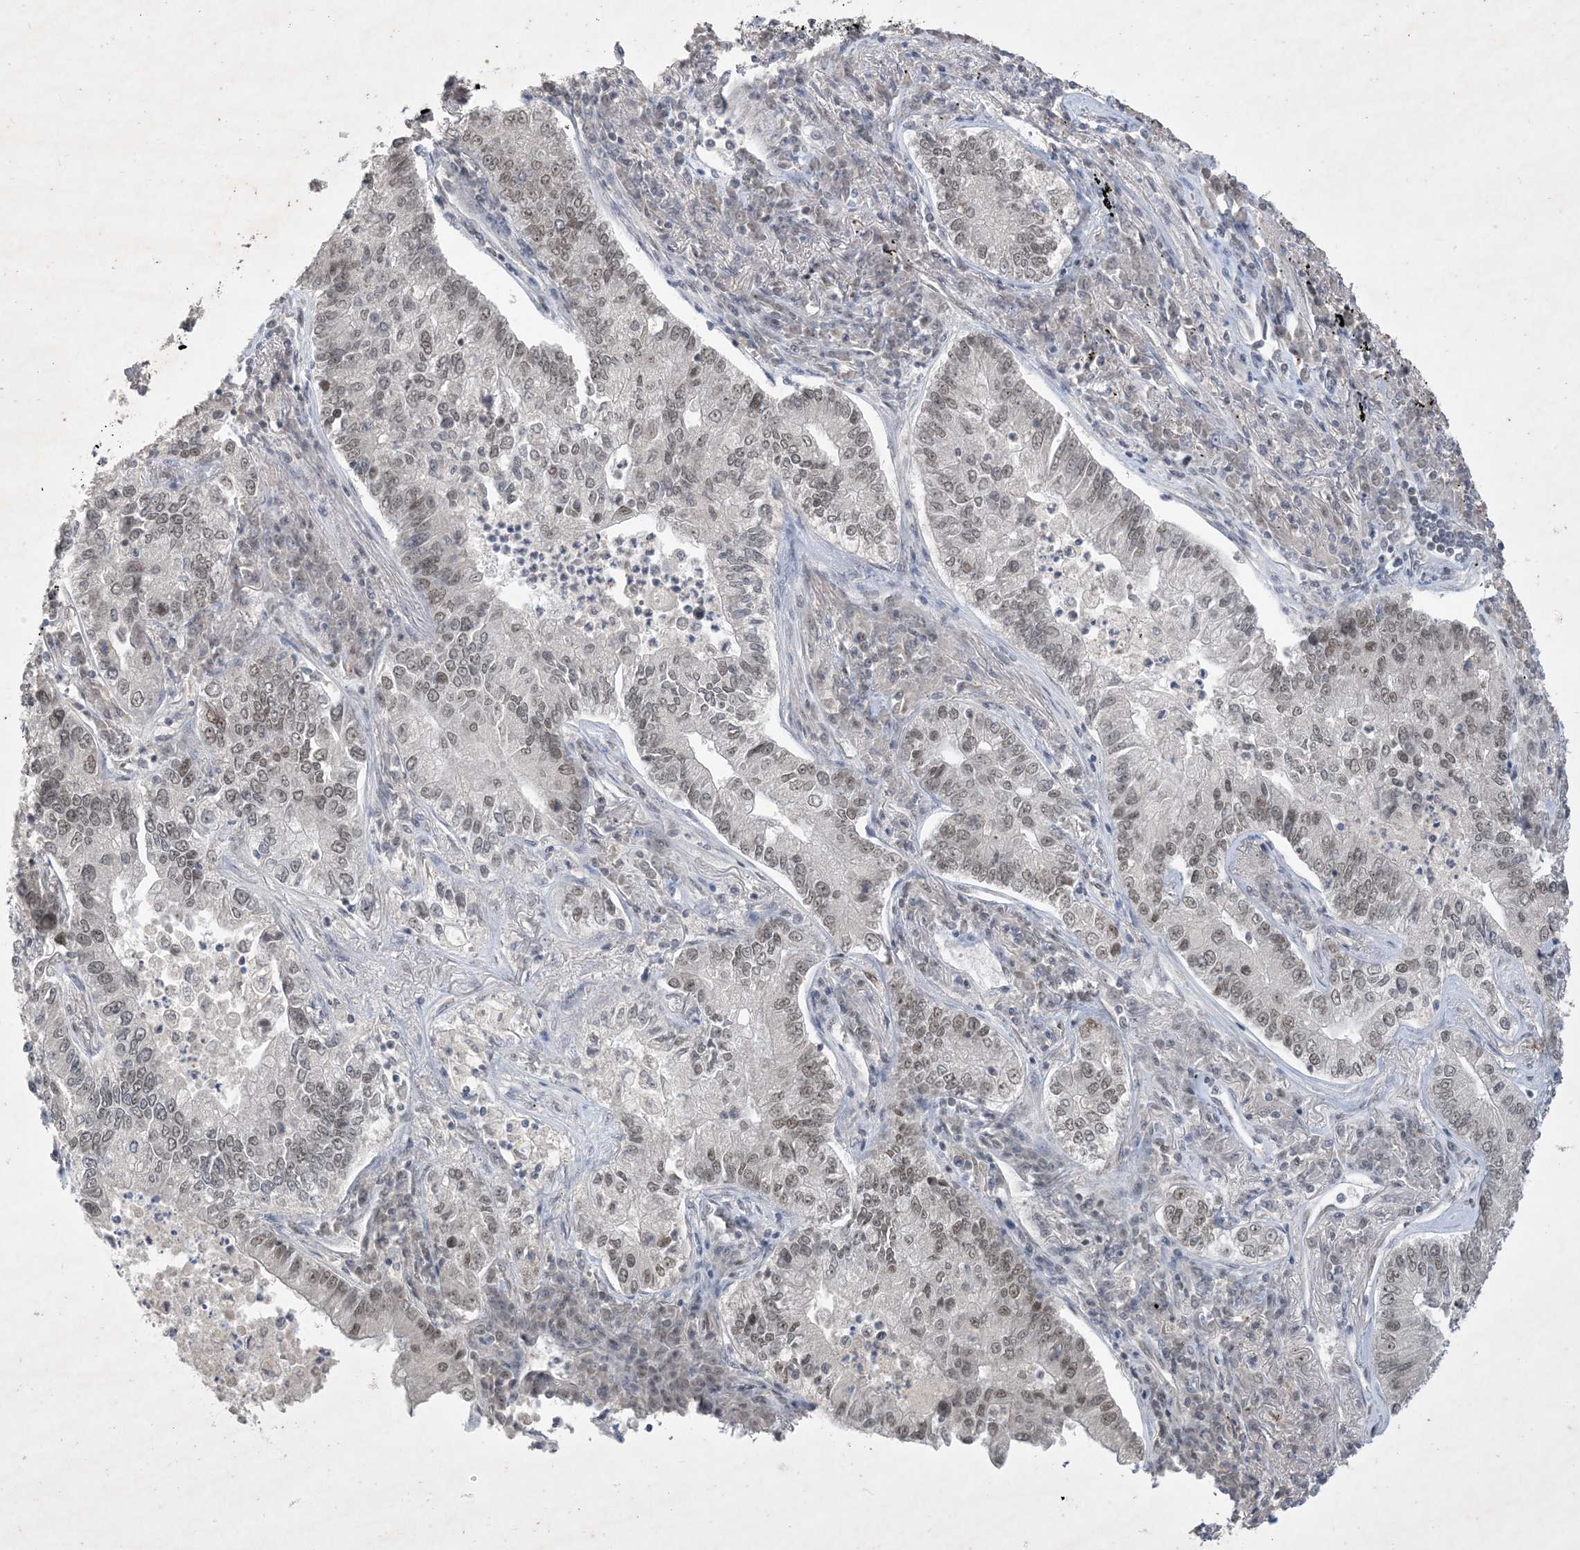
{"staining": {"intensity": "weak", "quantity": ">75%", "location": "nuclear"}, "tissue": "lung cancer", "cell_type": "Tumor cells", "image_type": "cancer", "snomed": [{"axis": "morphology", "description": "Adenocarcinoma, NOS"}, {"axis": "topography", "description": "Lung"}], "caption": "Immunohistochemical staining of human lung adenocarcinoma reveals weak nuclear protein expression in about >75% of tumor cells. (DAB IHC, brown staining for protein, blue staining for nuclei).", "gene": "ZNF674", "patient": {"sex": "male", "age": 49}}